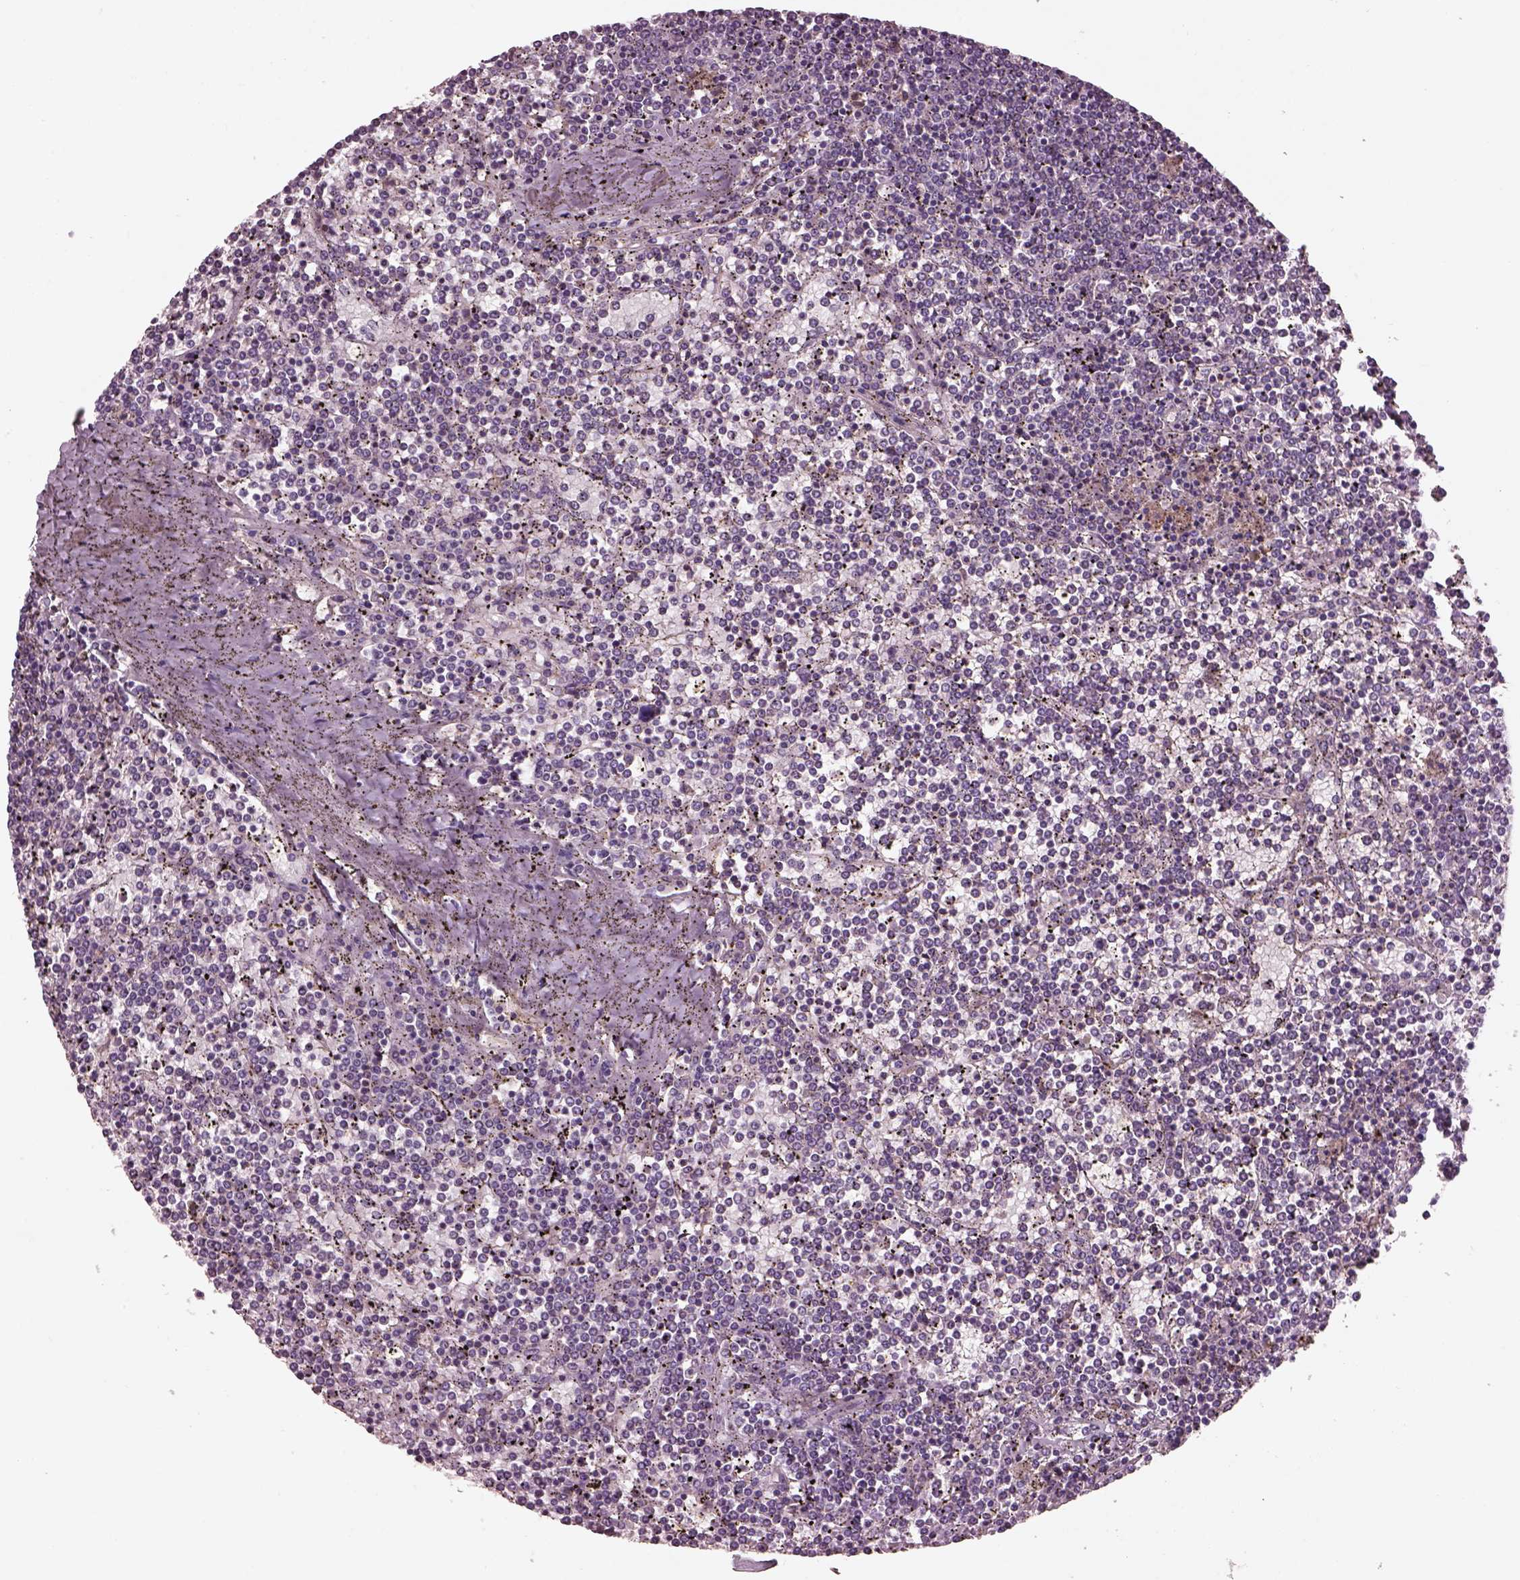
{"staining": {"intensity": "negative", "quantity": "none", "location": "none"}, "tissue": "lymphoma", "cell_type": "Tumor cells", "image_type": "cancer", "snomed": [{"axis": "morphology", "description": "Malignant lymphoma, non-Hodgkin's type, Low grade"}, {"axis": "topography", "description": "Spleen"}], "caption": "An image of lymphoma stained for a protein reveals no brown staining in tumor cells.", "gene": "SRI", "patient": {"sex": "female", "age": 19}}